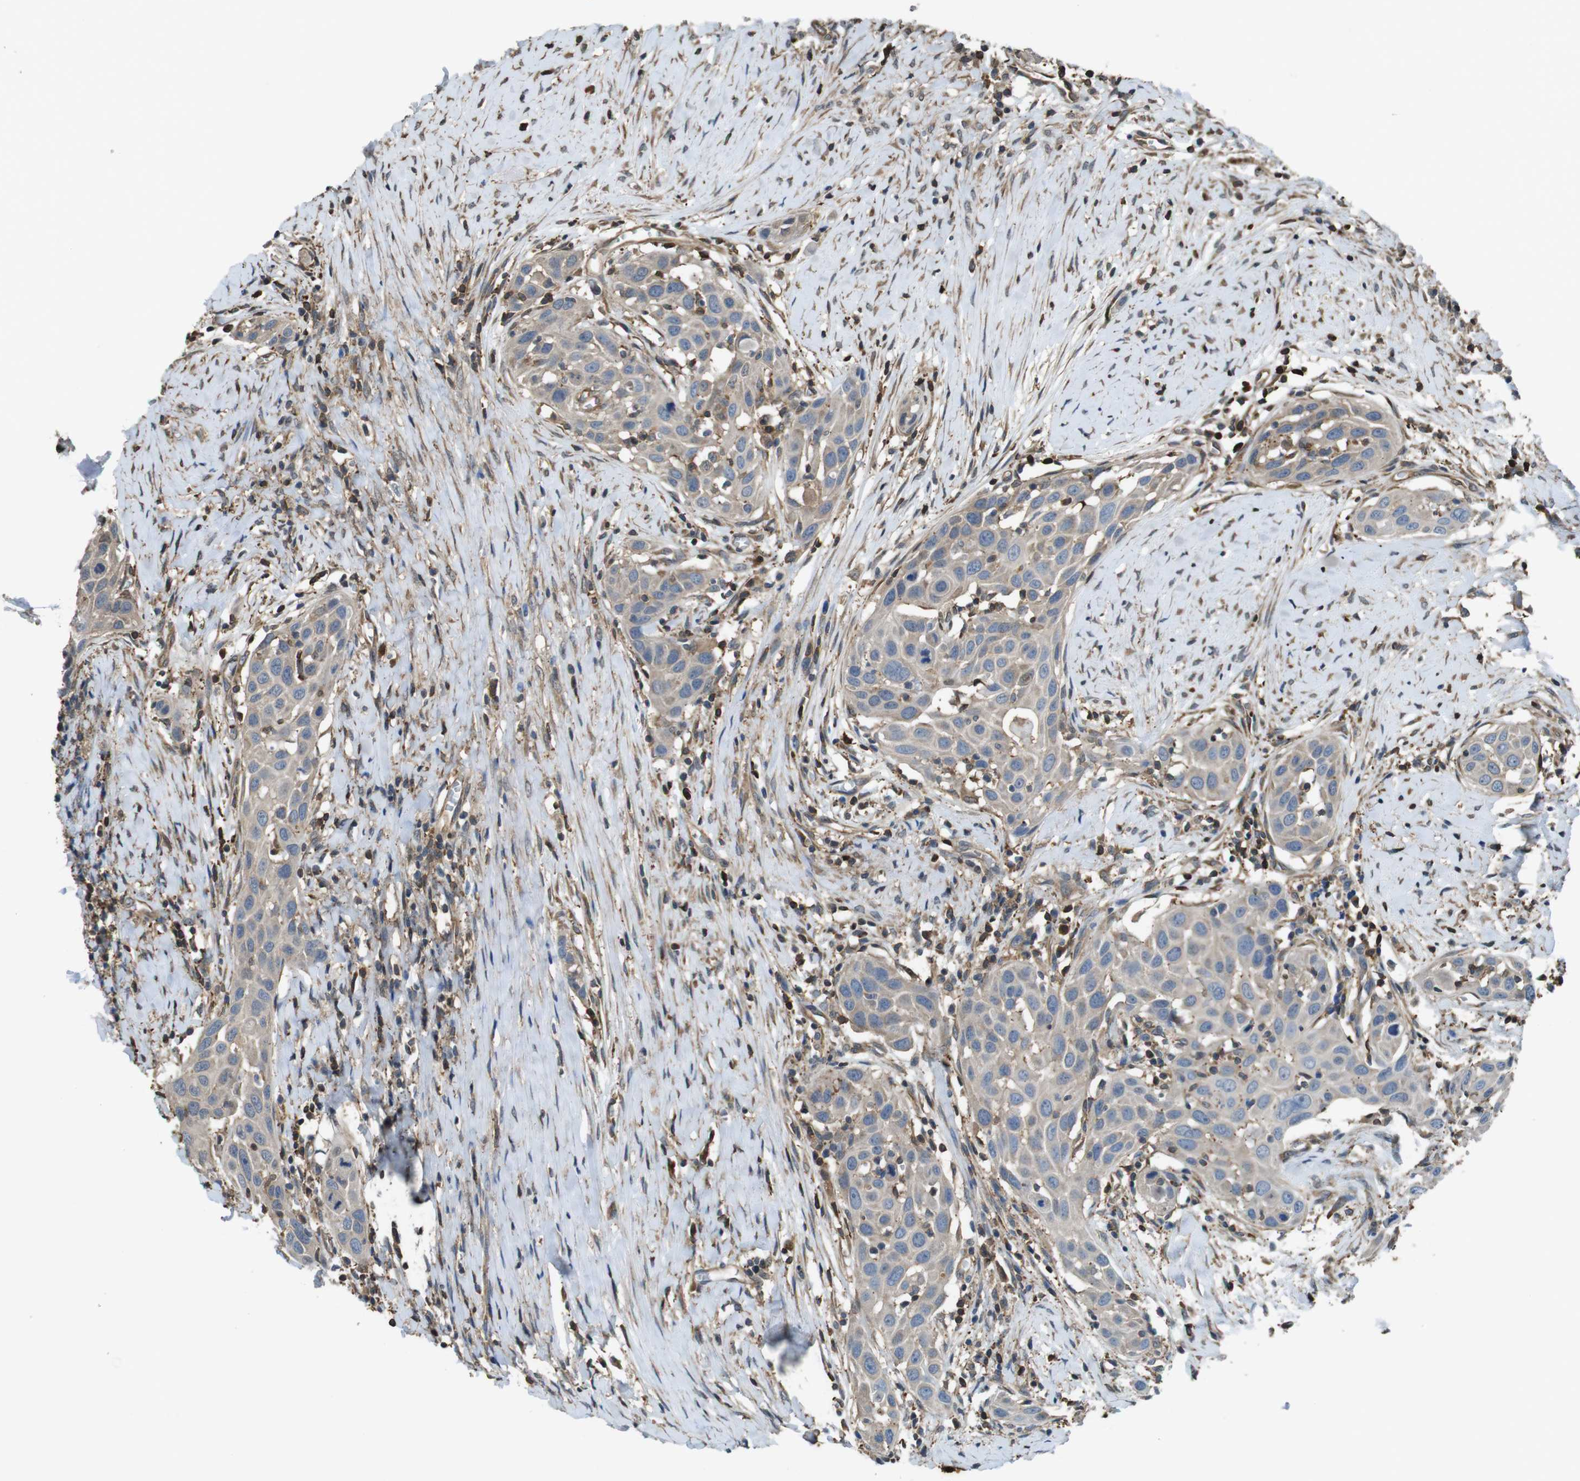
{"staining": {"intensity": "weak", "quantity": ">75%", "location": "cytoplasmic/membranous"}, "tissue": "head and neck cancer", "cell_type": "Tumor cells", "image_type": "cancer", "snomed": [{"axis": "morphology", "description": "Squamous cell carcinoma, NOS"}, {"axis": "topography", "description": "Oral tissue"}, {"axis": "topography", "description": "Head-Neck"}], "caption": "The histopathology image displays staining of head and neck squamous cell carcinoma, revealing weak cytoplasmic/membranous protein staining (brown color) within tumor cells.", "gene": "ARHGDIA", "patient": {"sex": "female", "age": 50}}